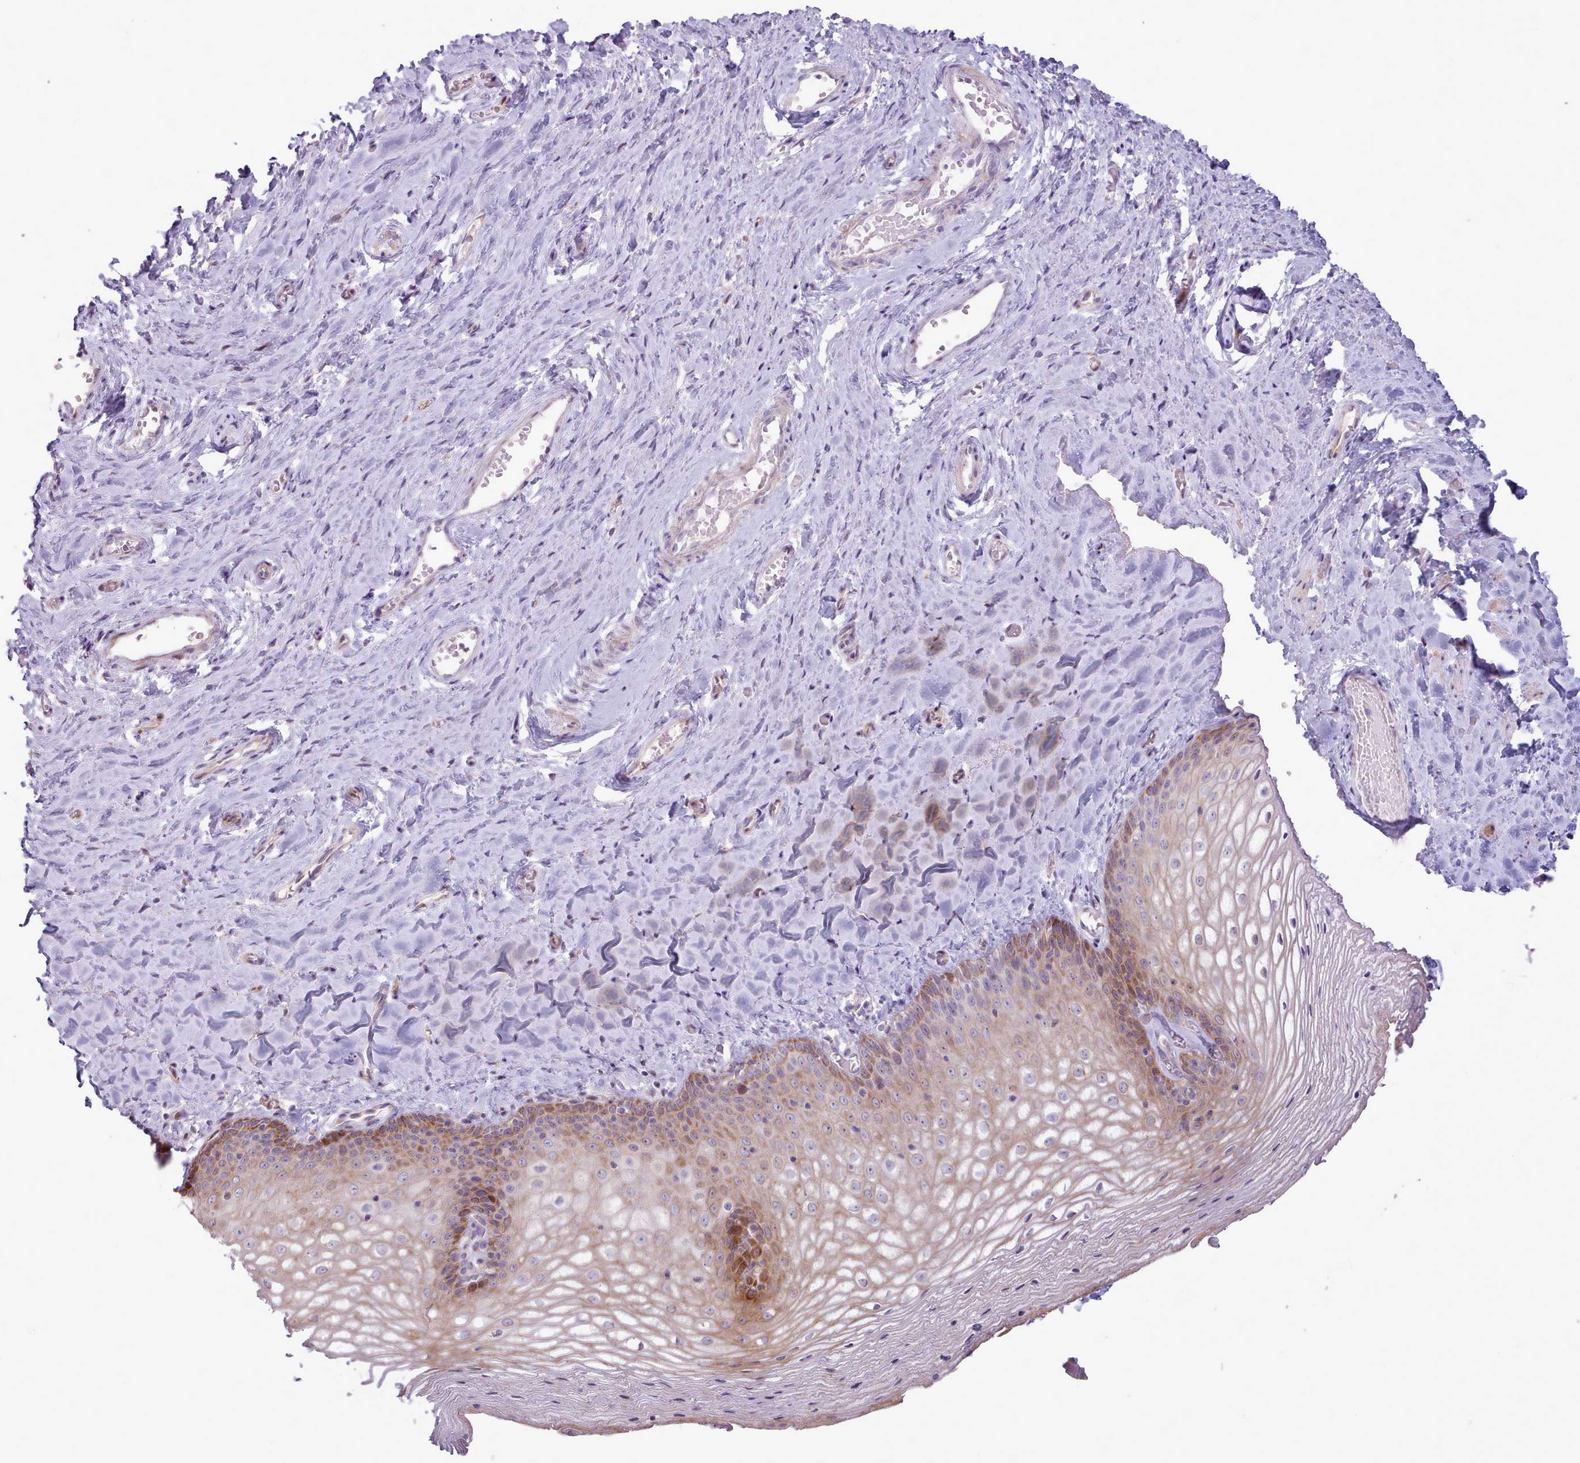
{"staining": {"intensity": "moderate", "quantity": "<25%", "location": "cytoplasmic/membranous,nuclear"}, "tissue": "vagina", "cell_type": "Squamous epithelial cells", "image_type": "normal", "snomed": [{"axis": "morphology", "description": "Normal tissue, NOS"}, {"axis": "topography", "description": "Vagina"}], "caption": "Squamous epithelial cells show moderate cytoplasmic/membranous,nuclear staining in about <25% of cells in benign vagina. The protein is stained brown, and the nuclei are stained in blue (DAB (3,3'-diaminobenzidine) IHC with brightfield microscopy, high magnification).", "gene": "PPP3R1", "patient": {"sex": "female", "age": 65}}